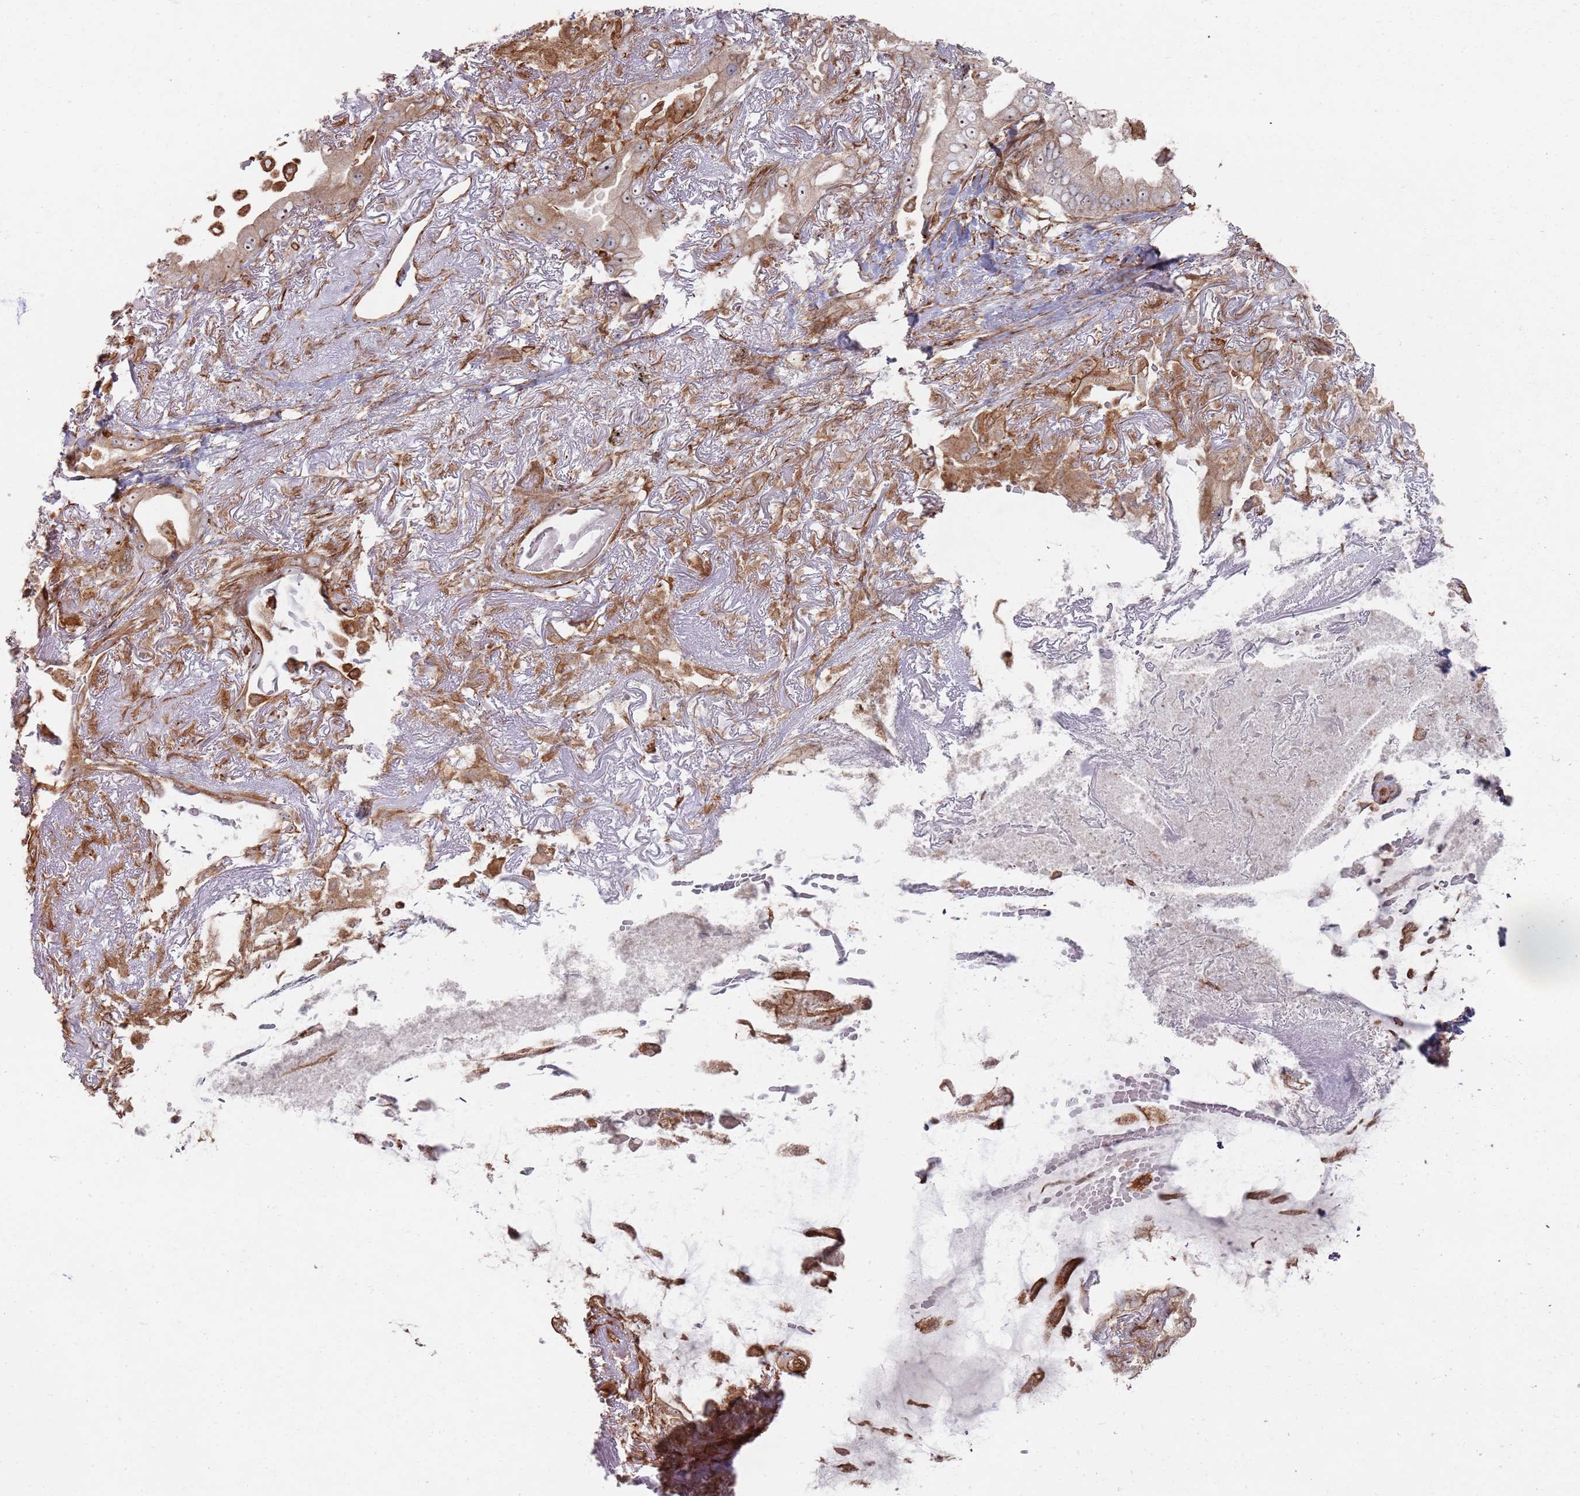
{"staining": {"intensity": "moderate", "quantity": ">75%", "location": "cytoplasmic/membranous,nuclear"}, "tissue": "lung cancer", "cell_type": "Tumor cells", "image_type": "cancer", "snomed": [{"axis": "morphology", "description": "Adenocarcinoma, NOS"}, {"axis": "topography", "description": "Lung"}], "caption": "Immunohistochemistry of lung adenocarcinoma displays medium levels of moderate cytoplasmic/membranous and nuclear positivity in about >75% of tumor cells.", "gene": "PHF21A", "patient": {"sex": "female", "age": 69}}